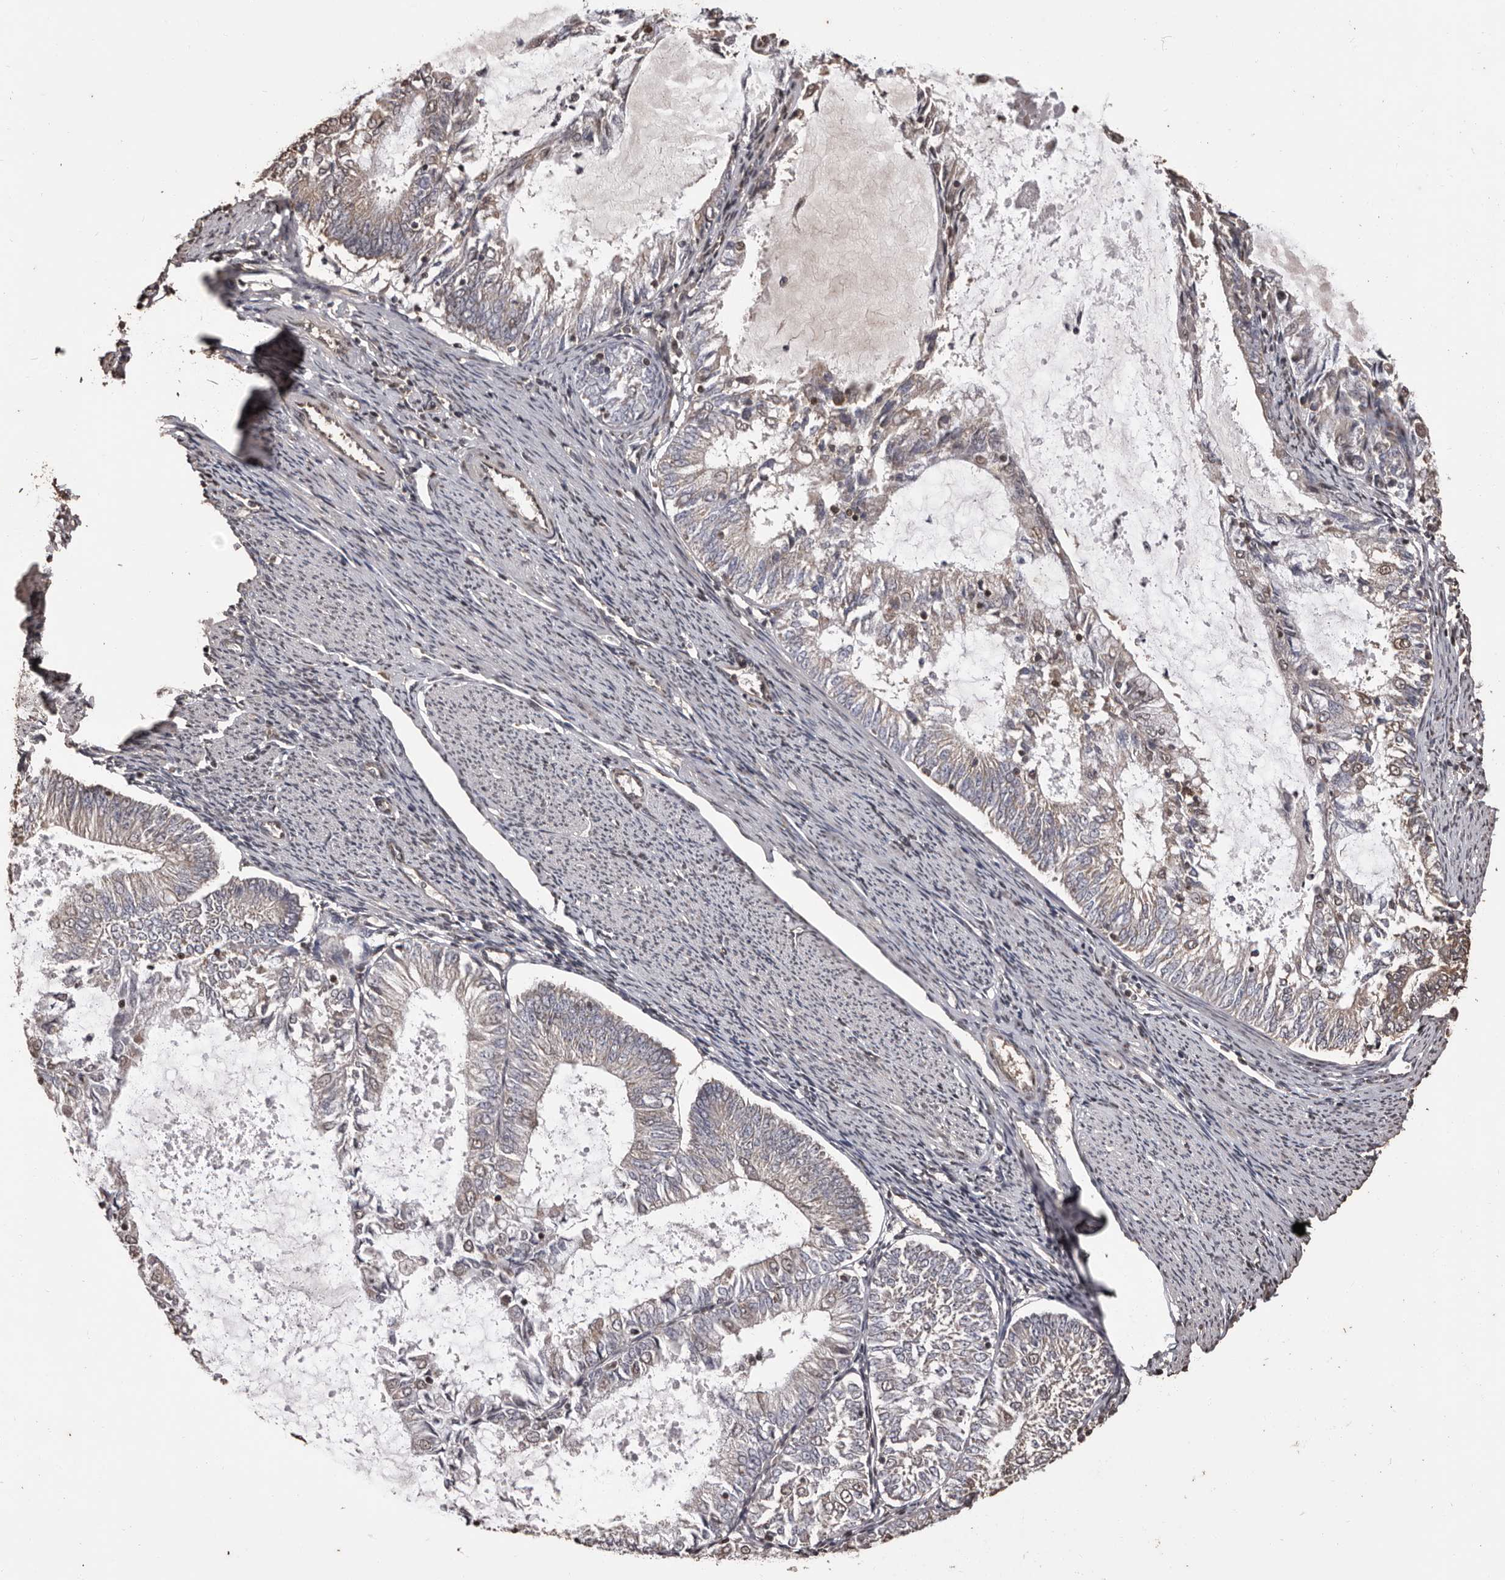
{"staining": {"intensity": "negative", "quantity": "none", "location": "none"}, "tissue": "endometrial cancer", "cell_type": "Tumor cells", "image_type": "cancer", "snomed": [{"axis": "morphology", "description": "Adenocarcinoma, NOS"}, {"axis": "topography", "description": "Endometrium"}], "caption": "The photomicrograph exhibits no significant expression in tumor cells of endometrial adenocarcinoma.", "gene": "NAV1", "patient": {"sex": "female", "age": 57}}